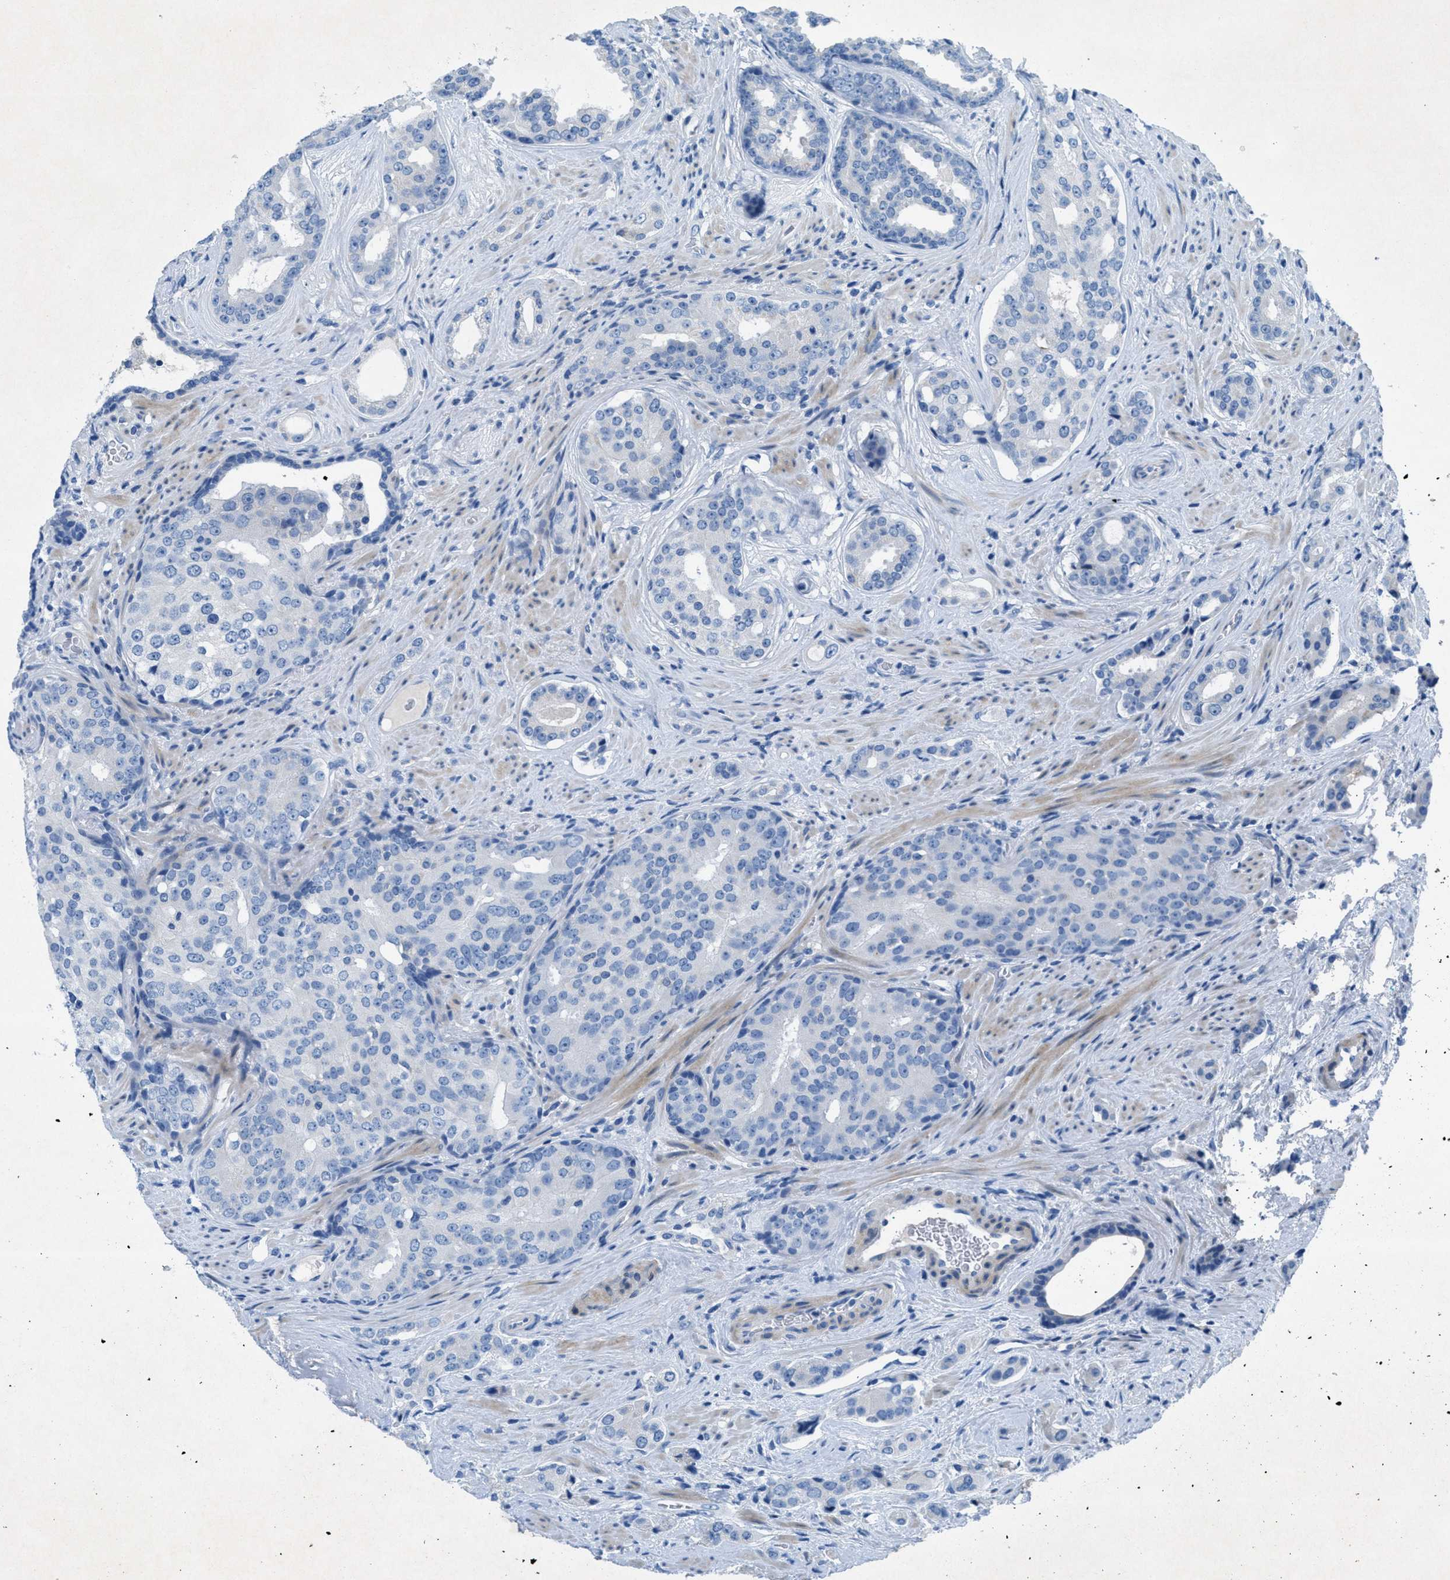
{"staining": {"intensity": "negative", "quantity": "none", "location": "none"}, "tissue": "prostate cancer", "cell_type": "Tumor cells", "image_type": "cancer", "snomed": [{"axis": "morphology", "description": "Adenocarcinoma, High grade"}, {"axis": "topography", "description": "Prostate"}], "caption": "Immunohistochemical staining of prostate cancer displays no significant staining in tumor cells.", "gene": "GALNT17", "patient": {"sex": "male", "age": 71}}